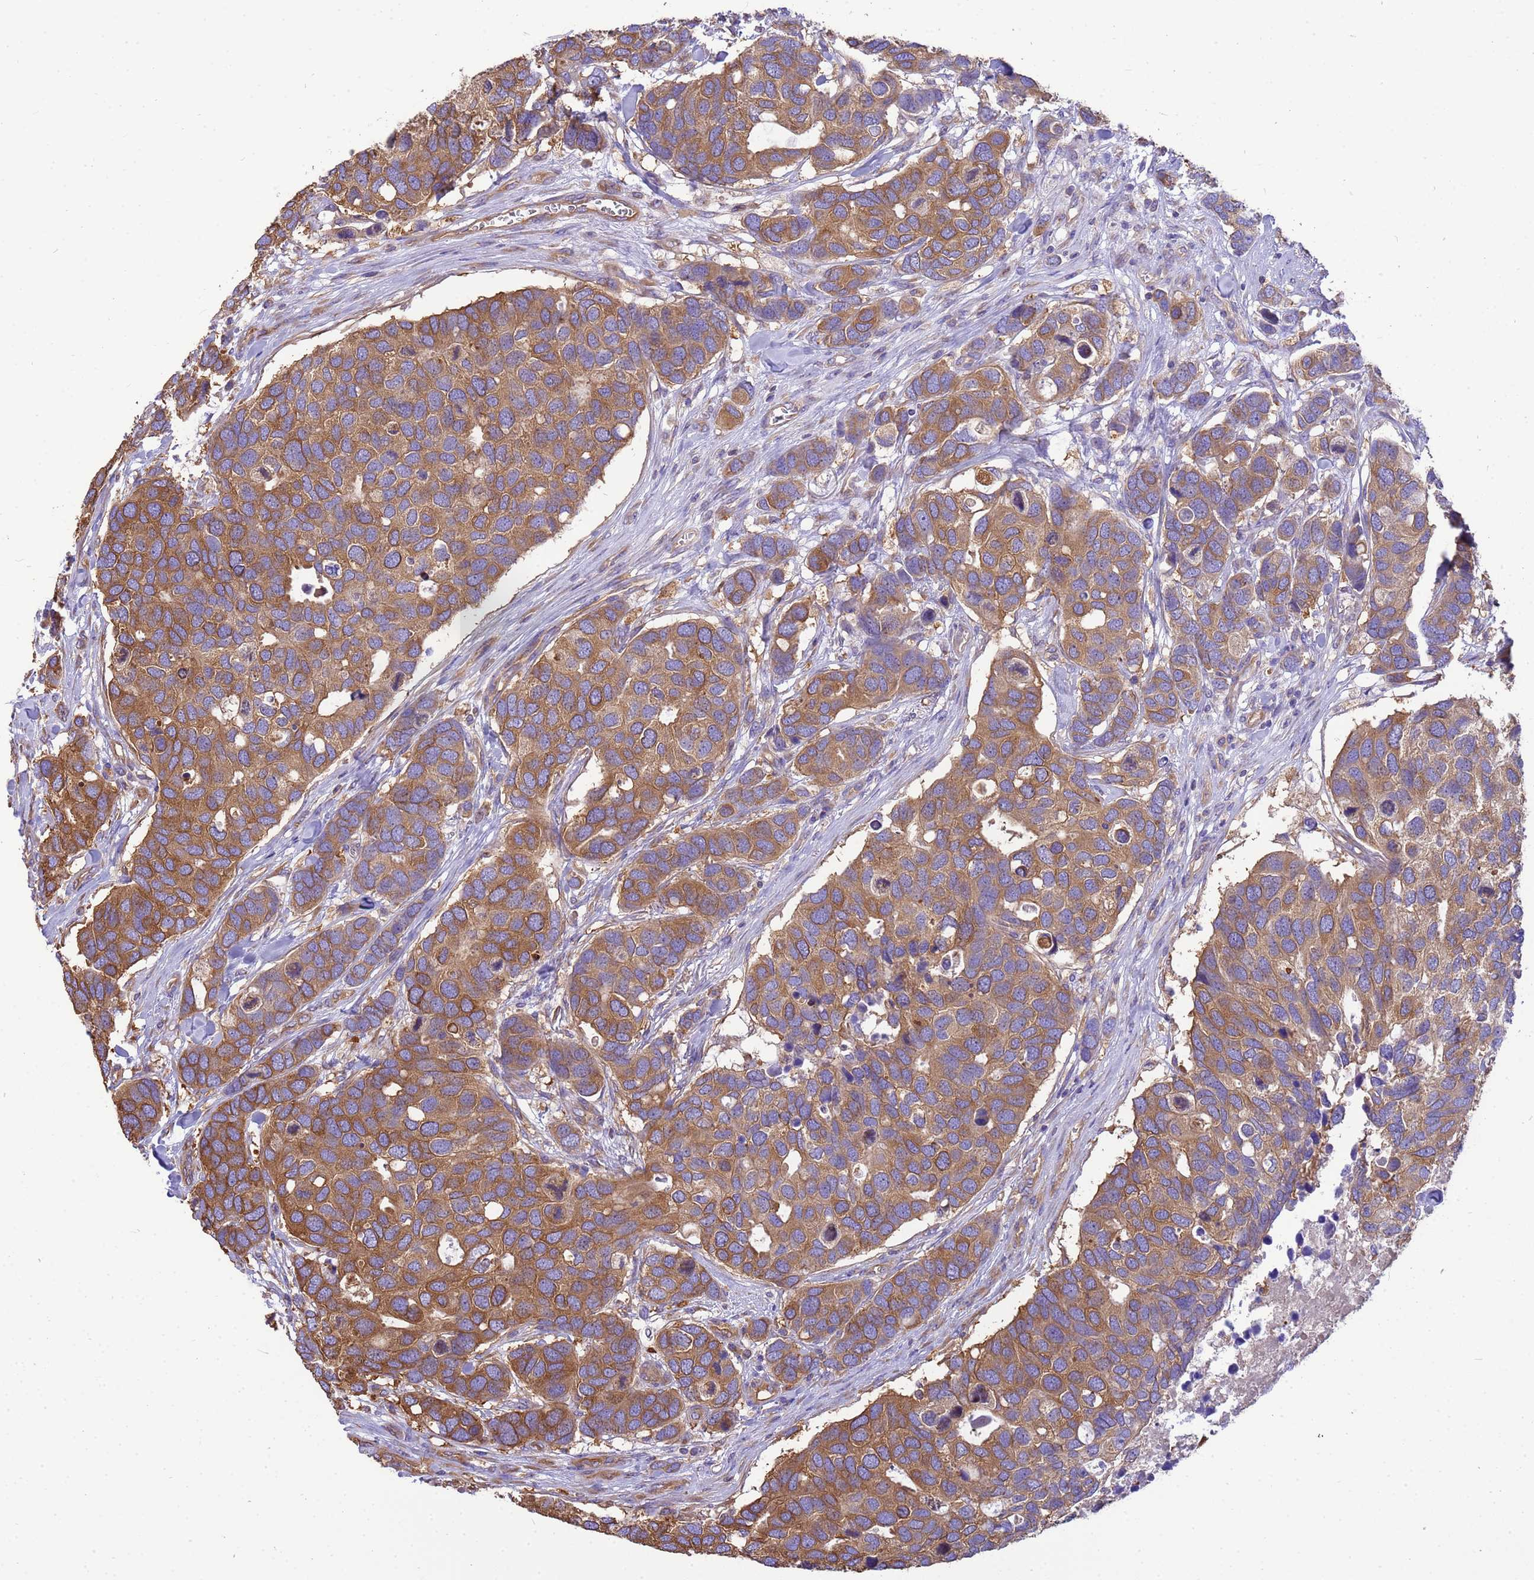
{"staining": {"intensity": "moderate", "quantity": ">75%", "location": "cytoplasmic/membranous"}, "tissue": "breast cancer", "cell_type": "Tumor cells", "image_type": "cancer", "snomed": [{"axis": "morphology", "description": "Duct carcinoma"}, {"axis": "topography", "description": "Breast"}], "caption": "Human breast cancer (intraductal carcinoma) stained for a protein (brown) demonstrates moderate cytoplasmic/membranous positive expression in approximately >75% of tumor cells.", "gene": "TUBB1", "patient": {"sex": "female", "age": 83}}